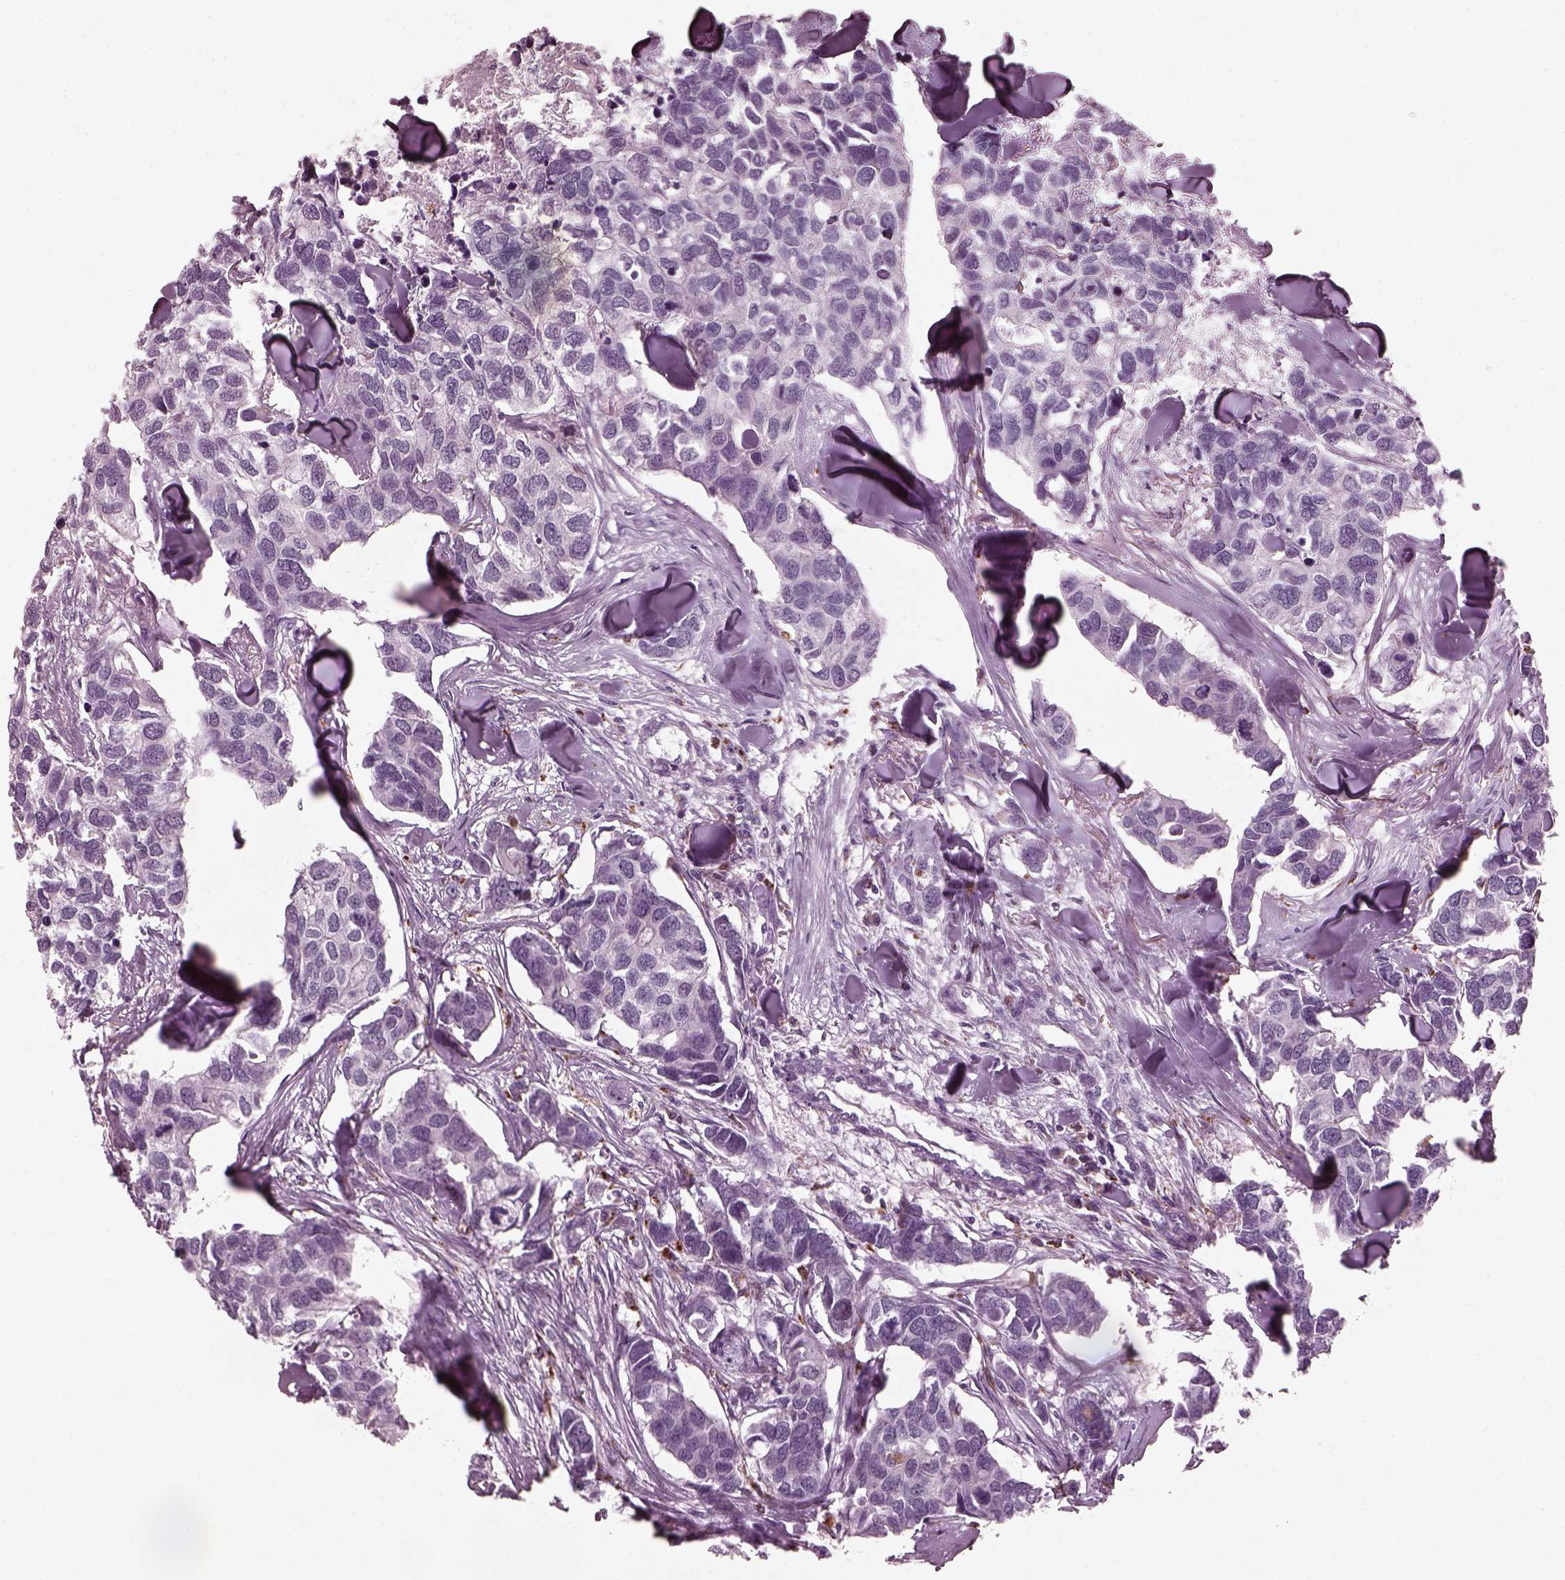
{"staining": {"intensity": "negative", "quantity": "none", "location": "none"}, "tissue": "breast cancer", "cell_type": "Tumor cells", "image_type": "cancer", "snomed": [{"axis": "morphology", "description": "Duct carcinoma"}, {"axis": "topography", "description": "Breast"}], "caption": "This is a image of immunohistochemistry (IHC) staining of breast cancer (intraductal carcinoma), which shows no expression in tumor cells.", "gene": "SLAMF8", "patient": {"sex": "female", "age": 83}}